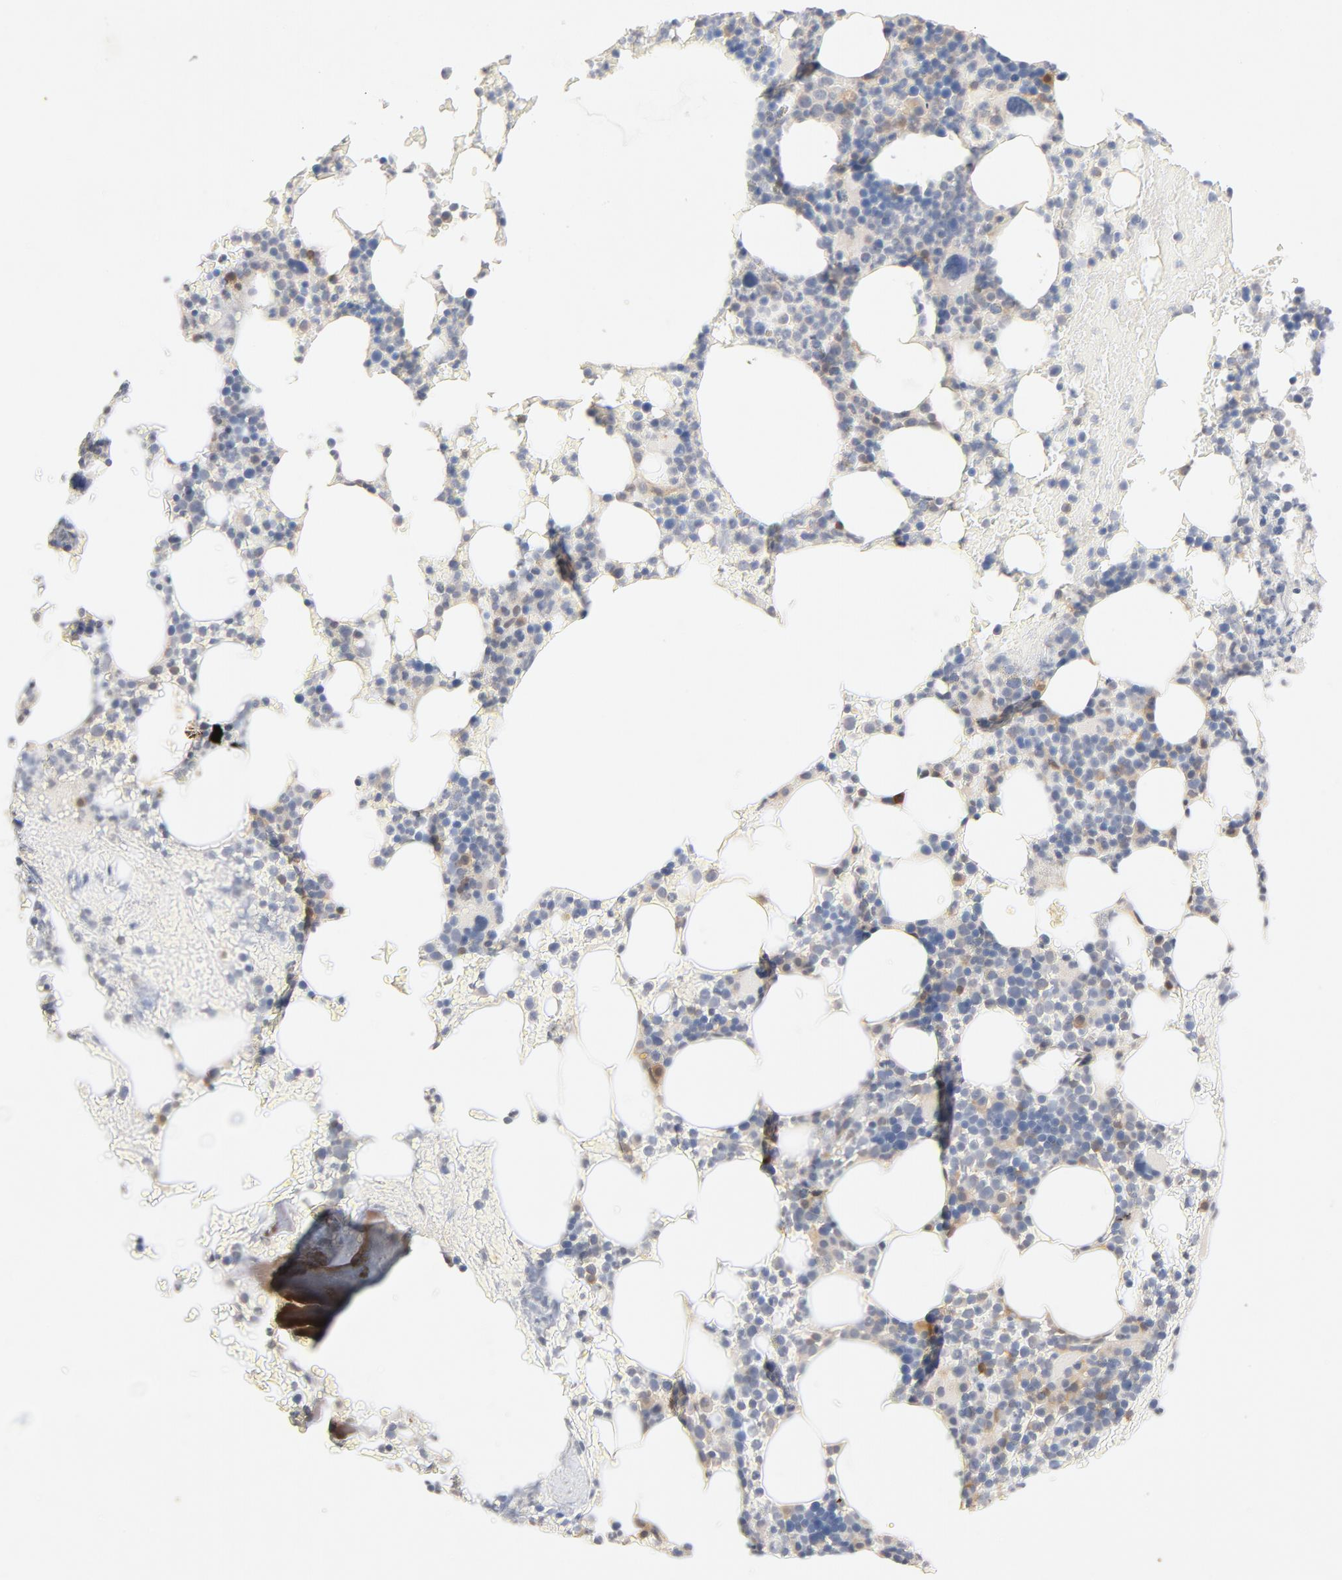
{"staining": {"intensity": "weak", "quantity": "25%-75%", "location": "cytoplasmic/membranous"}, "tissue": "bone marrow", "cell_type": "Hematopoietic cells", "image_type": "normal", "snomed": [{"axis": "morphology", "description": "Normal tissue, NOS"}, {"axis": "topography", "description": "Bone marrow"}], "caption": "IHC staining of unremarkable bone marrow, which shows low levels of weak cytoplasmic/membranous positivity in about 25%-75% of hematopoietic cells indicating weak cytoplasmic/membranous protein expression. The staining was performed using DAB (3,3'-diaminobenzidine) (brown) for protein detection and nuclei were counterstained in hematoxylin (blue).", "gene": "STAT1", "patient": {"sex": "female", "age": 66}}